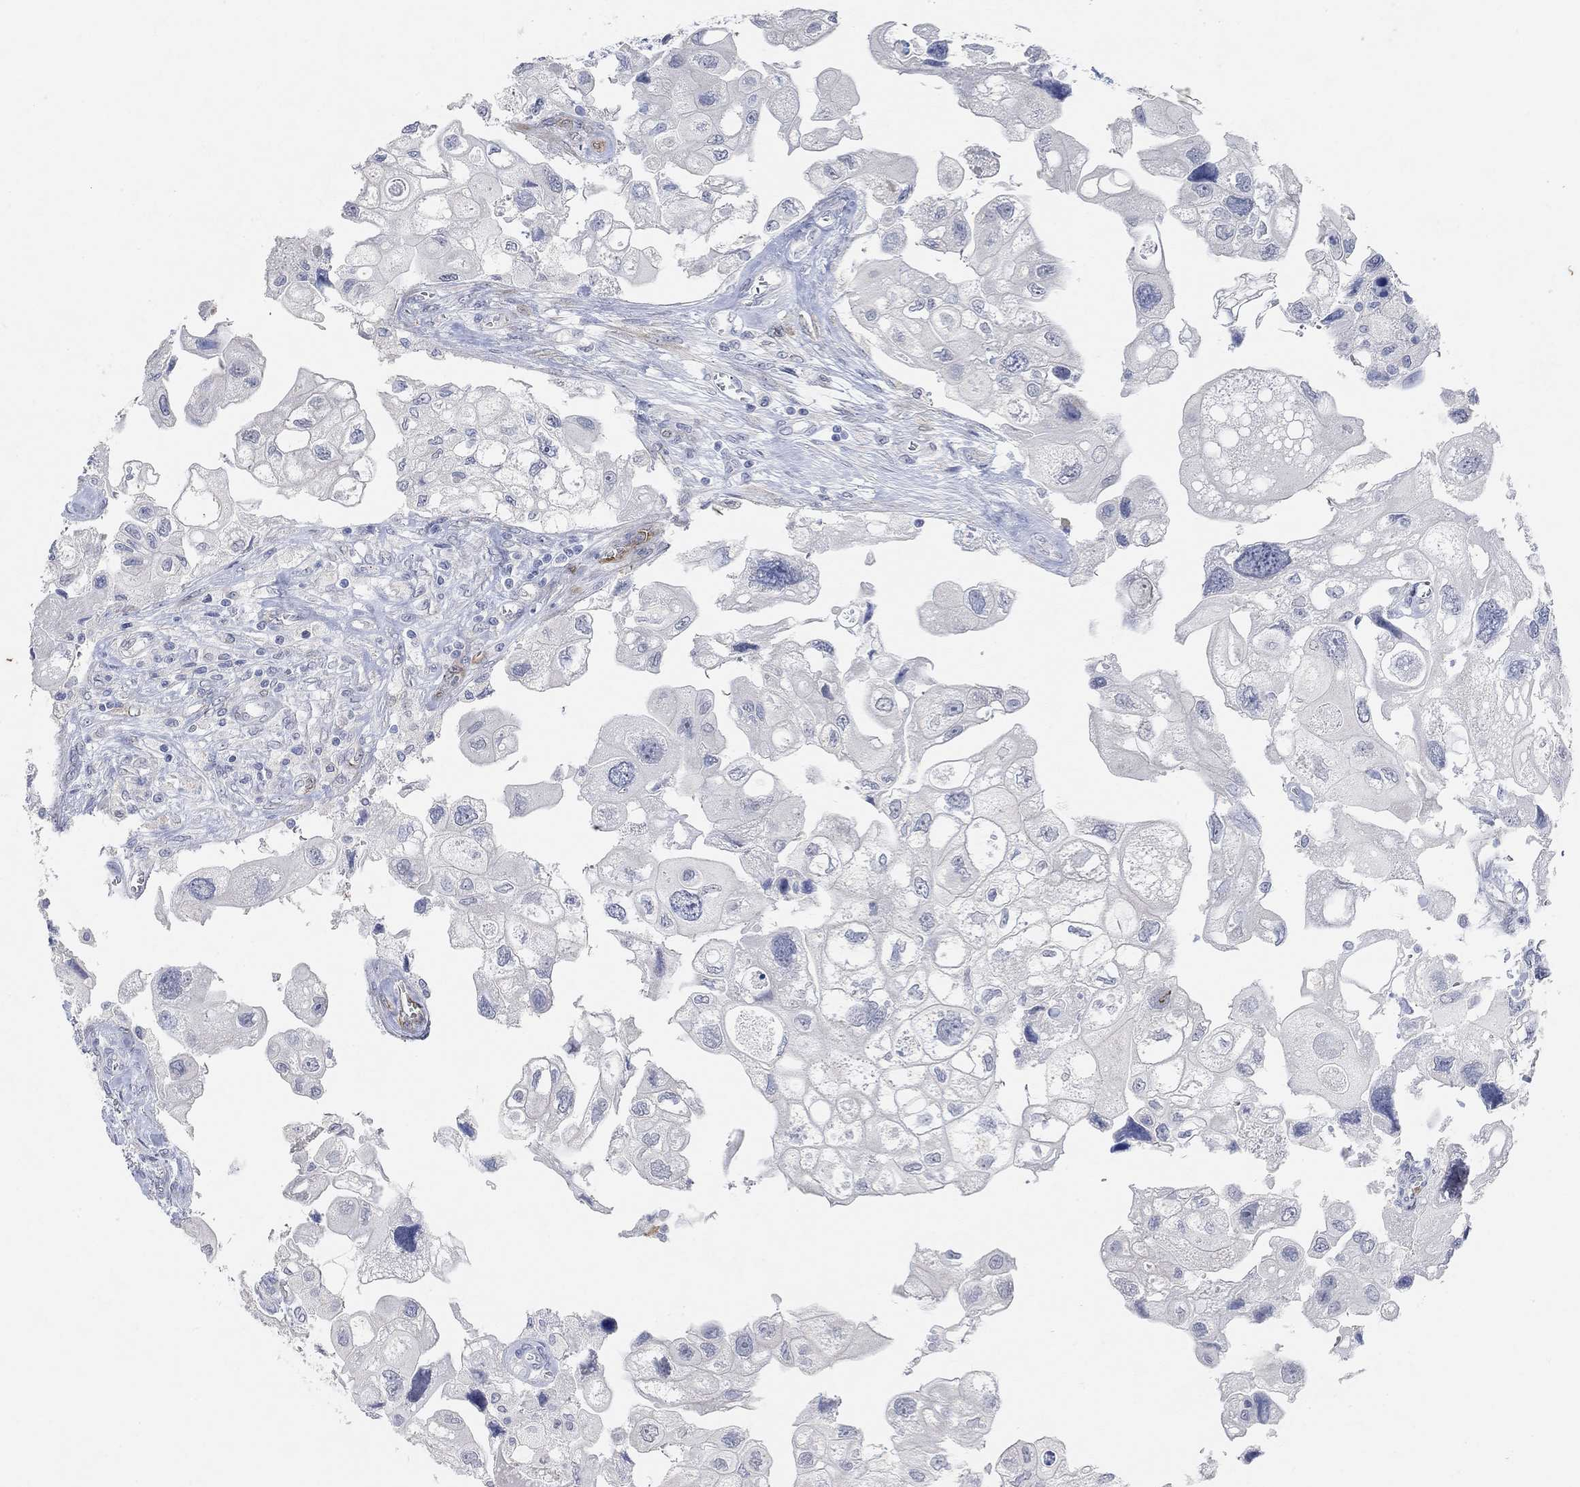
{"staining": {"intensity": "negative", "quantity": "none", "location": "none"}, "tissue": "urothelial cancer", "cell_type": "Tumor cells", "image_type": "cancer", "snomed": [{"axis": "morphology", "description": "Urothelial carcinoma, High grade"}, {"axis": "topography", "description": "Urinary bladder"}], "caption": "The image exhibits no staining of tumor cells in urothelial cancer.", "gene": "VAT1L", "patient": {"sex": "male", "age": 59}}